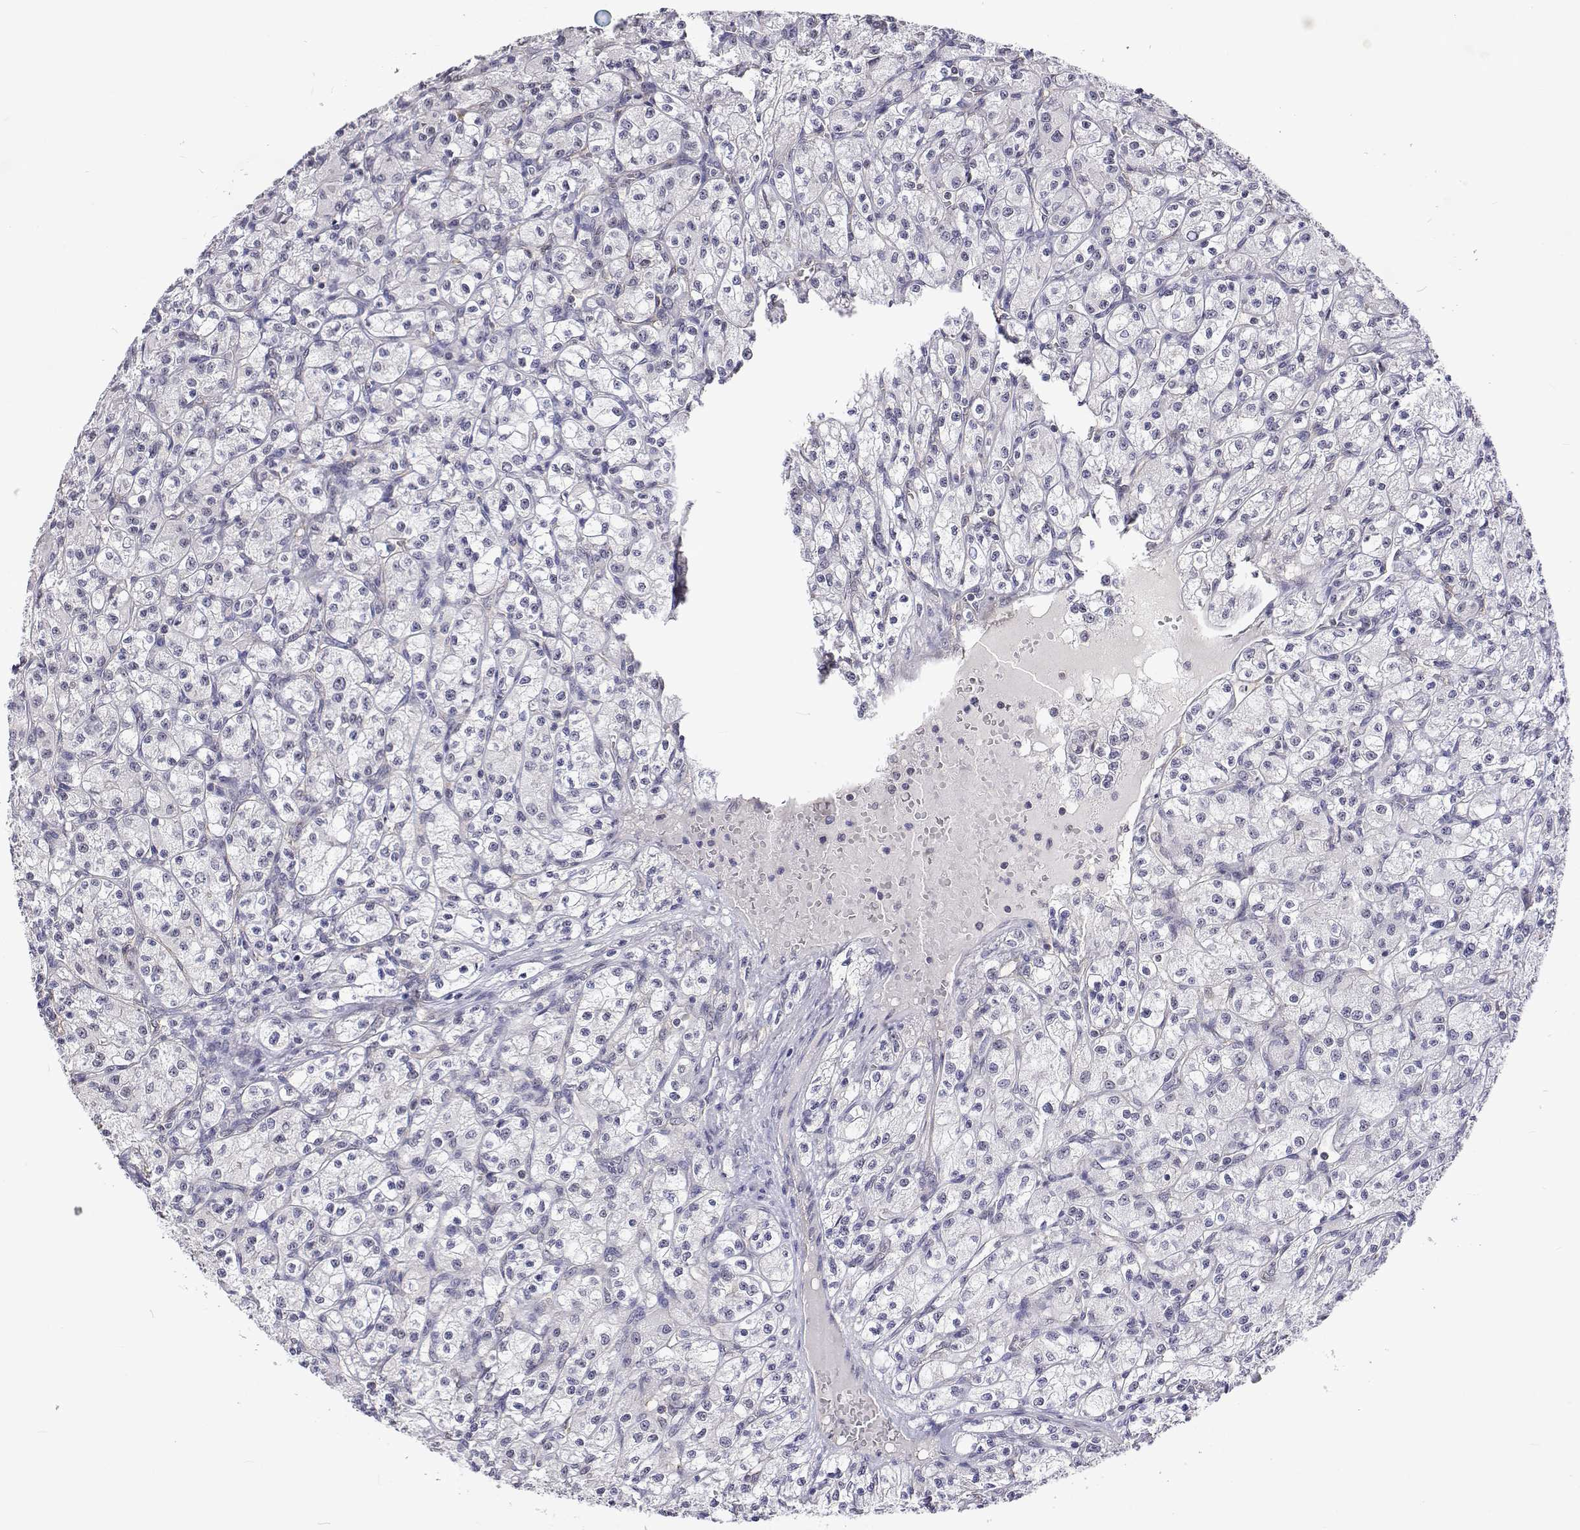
{"staining": {"intensity": "negative", "quantity": "none", "location": "none"}, "tissue": "renal cancer", "cell_type": "Tumor cells", "image_type": "cancer", "snomed": [{"axis": "morphology", "description": "Adenocarcinoma, NOS"}, {"axis": "topography", "description": "Kidney"}], "caption": "This is a photomicrograph of immunohistochemistry (IHC) staining of renal adenocarcinoma, which shows no expression in tumor cells. (Immunohistochemistry, brightfield microscopy, high magnification).", "gene": "NHP2", "patient": {"sex": "female", "age": 70}}